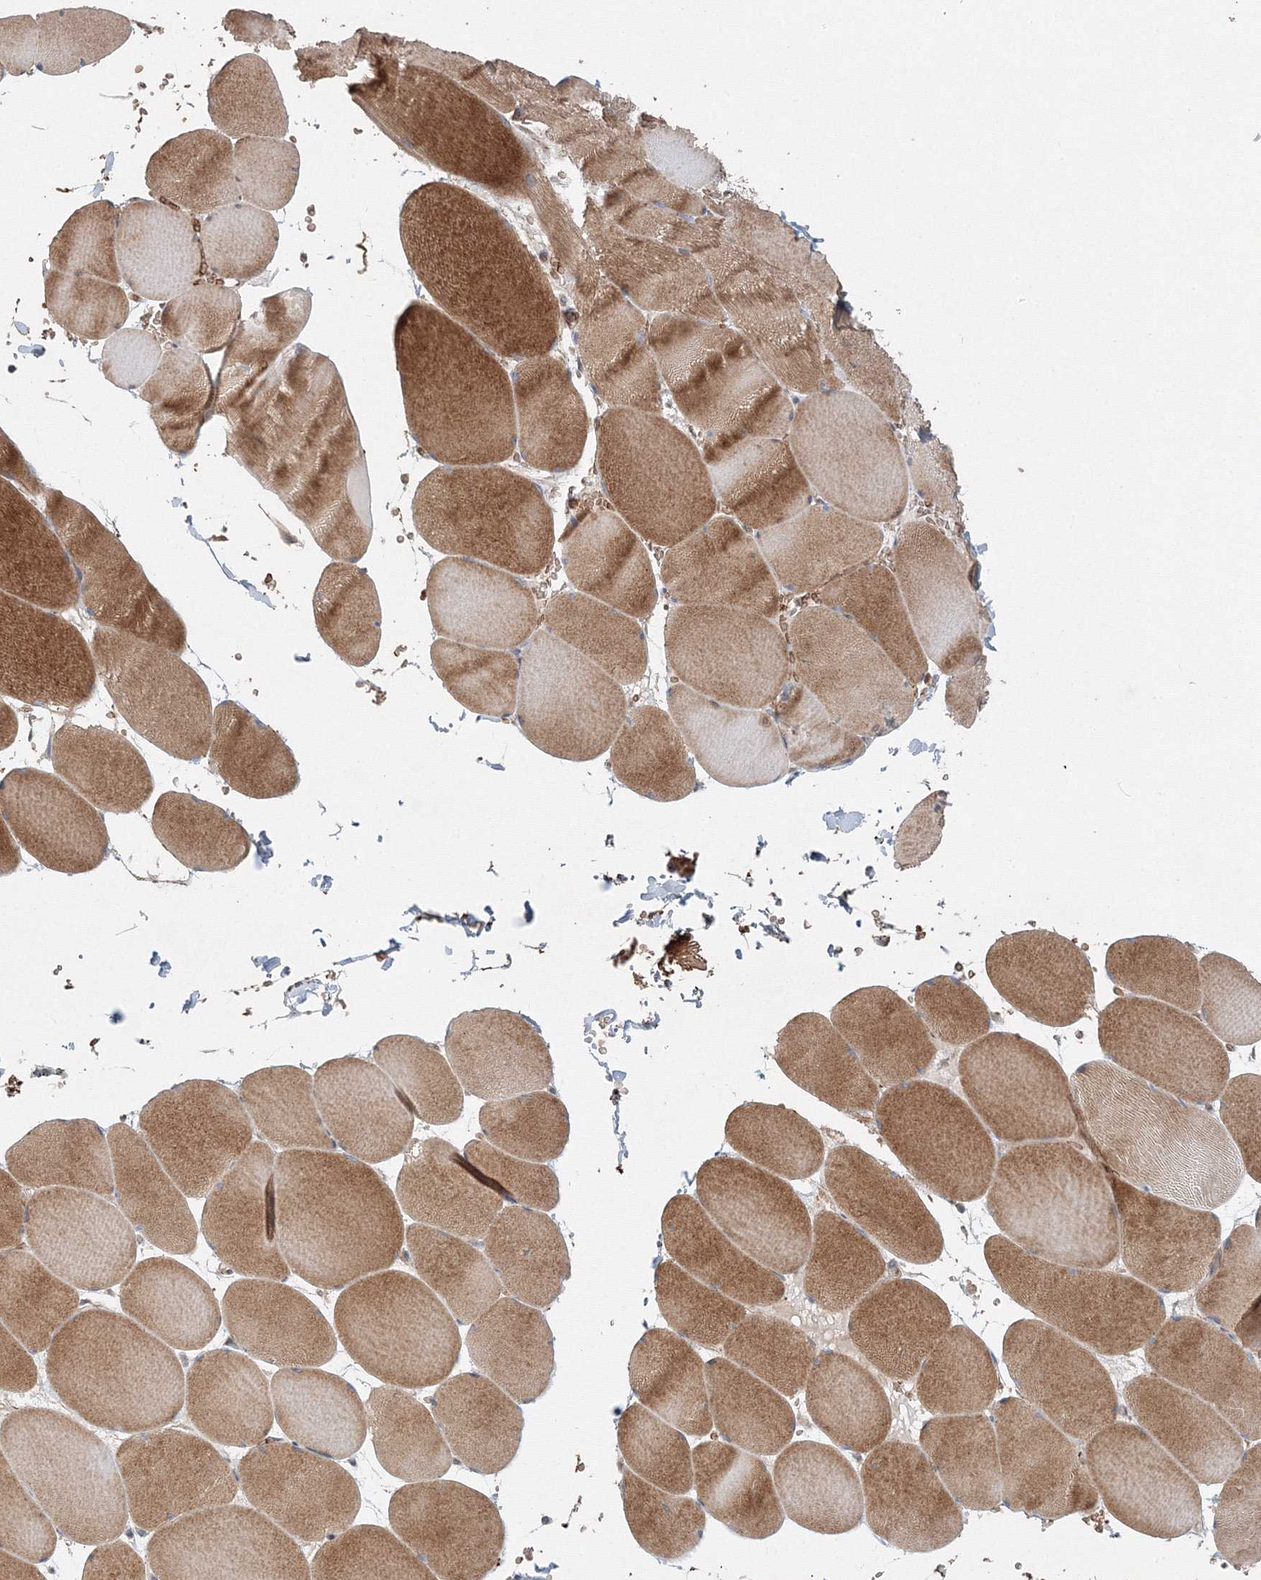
{"staining": {"intensity": "moderate", "quantity": ">75%", "location": "cytoplasmic/membranous"}, "tissue": "skeletal muscle", "cell_type": "Myocytes", "image_type": "normal", "snomed": [{"axis": "morphology", "description": "Normal tissue, NOS"}, {"axis": "topography", "description": "Skeletal muscle"}, {"axis": "topography", "description": "Head-Neck"}], "caption": "Myocytes show medium levels of moderate cytoplasmic/membranous staining in approximately >75% of cells in benign human skeletal muscle. The staining was performed using DAB (3,3'-diaminobenzidine), with brown indicating positive protein expression. Nuclei are stained blue with hematoxylin.", "gene": "NALF2", "patient": {"sex": "male", "age": 66}}